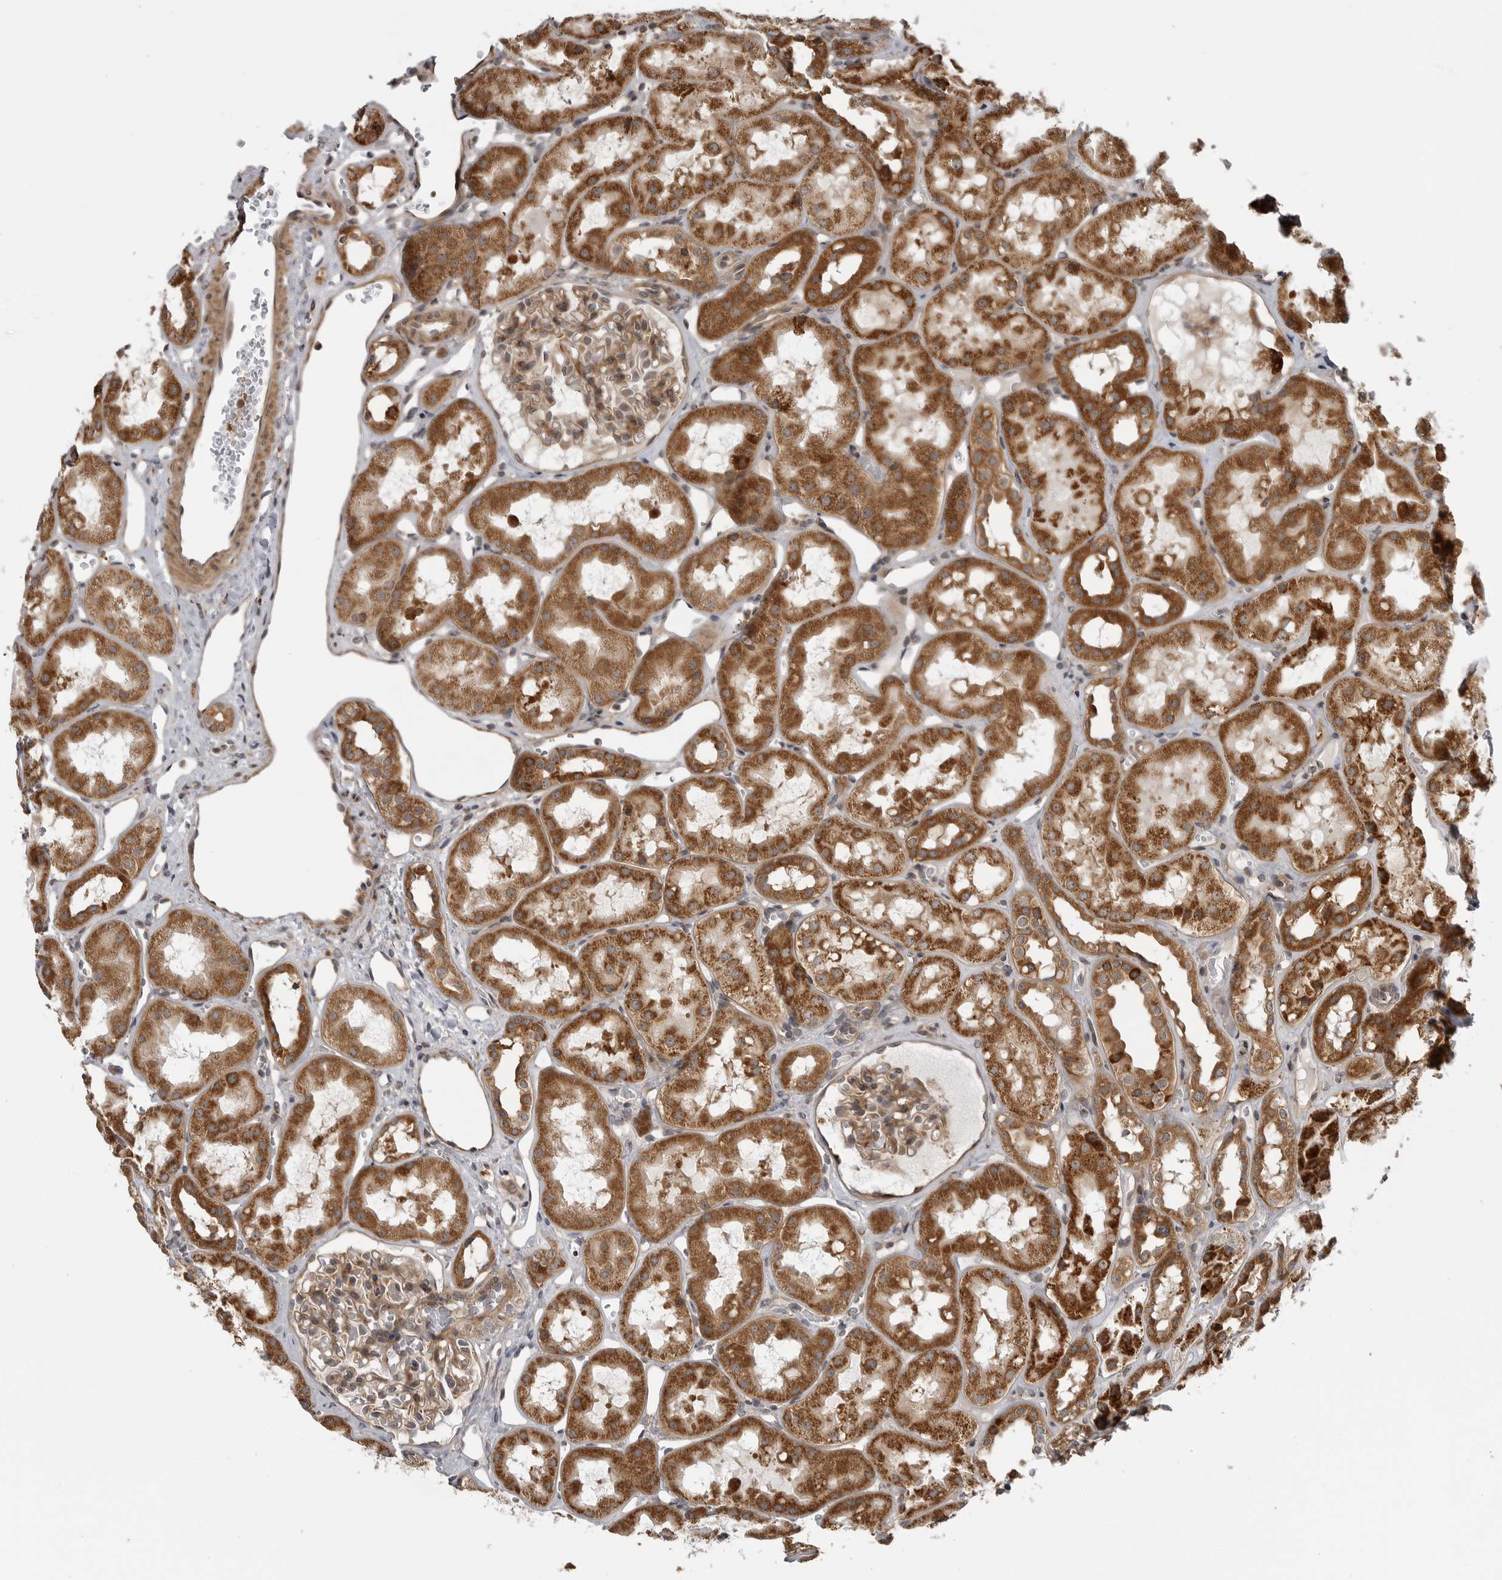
{"staining": {"intensity": "moderate", "quantity": "<25%", "location": "cytoplasmic/membranous"}, "tissue": "kidney", "cell_type": "Cells in glomeruli", "image_type": "normal", "snomed": [{"axis": "morphology", "description": "Normal tissue, NOS"}, {"axis": "topography", "description": "Kidney"}], "caption": "Protein staining reveals moderate cytoplasmic/membranous positivity in about <25% of cells in glomeruli in unremarkable kidney. (brown staining indicates protein expression, while blue staining denotes nuclei).", "gene": "LRRC45", "patient": {"sex": "male", "age": 16}}